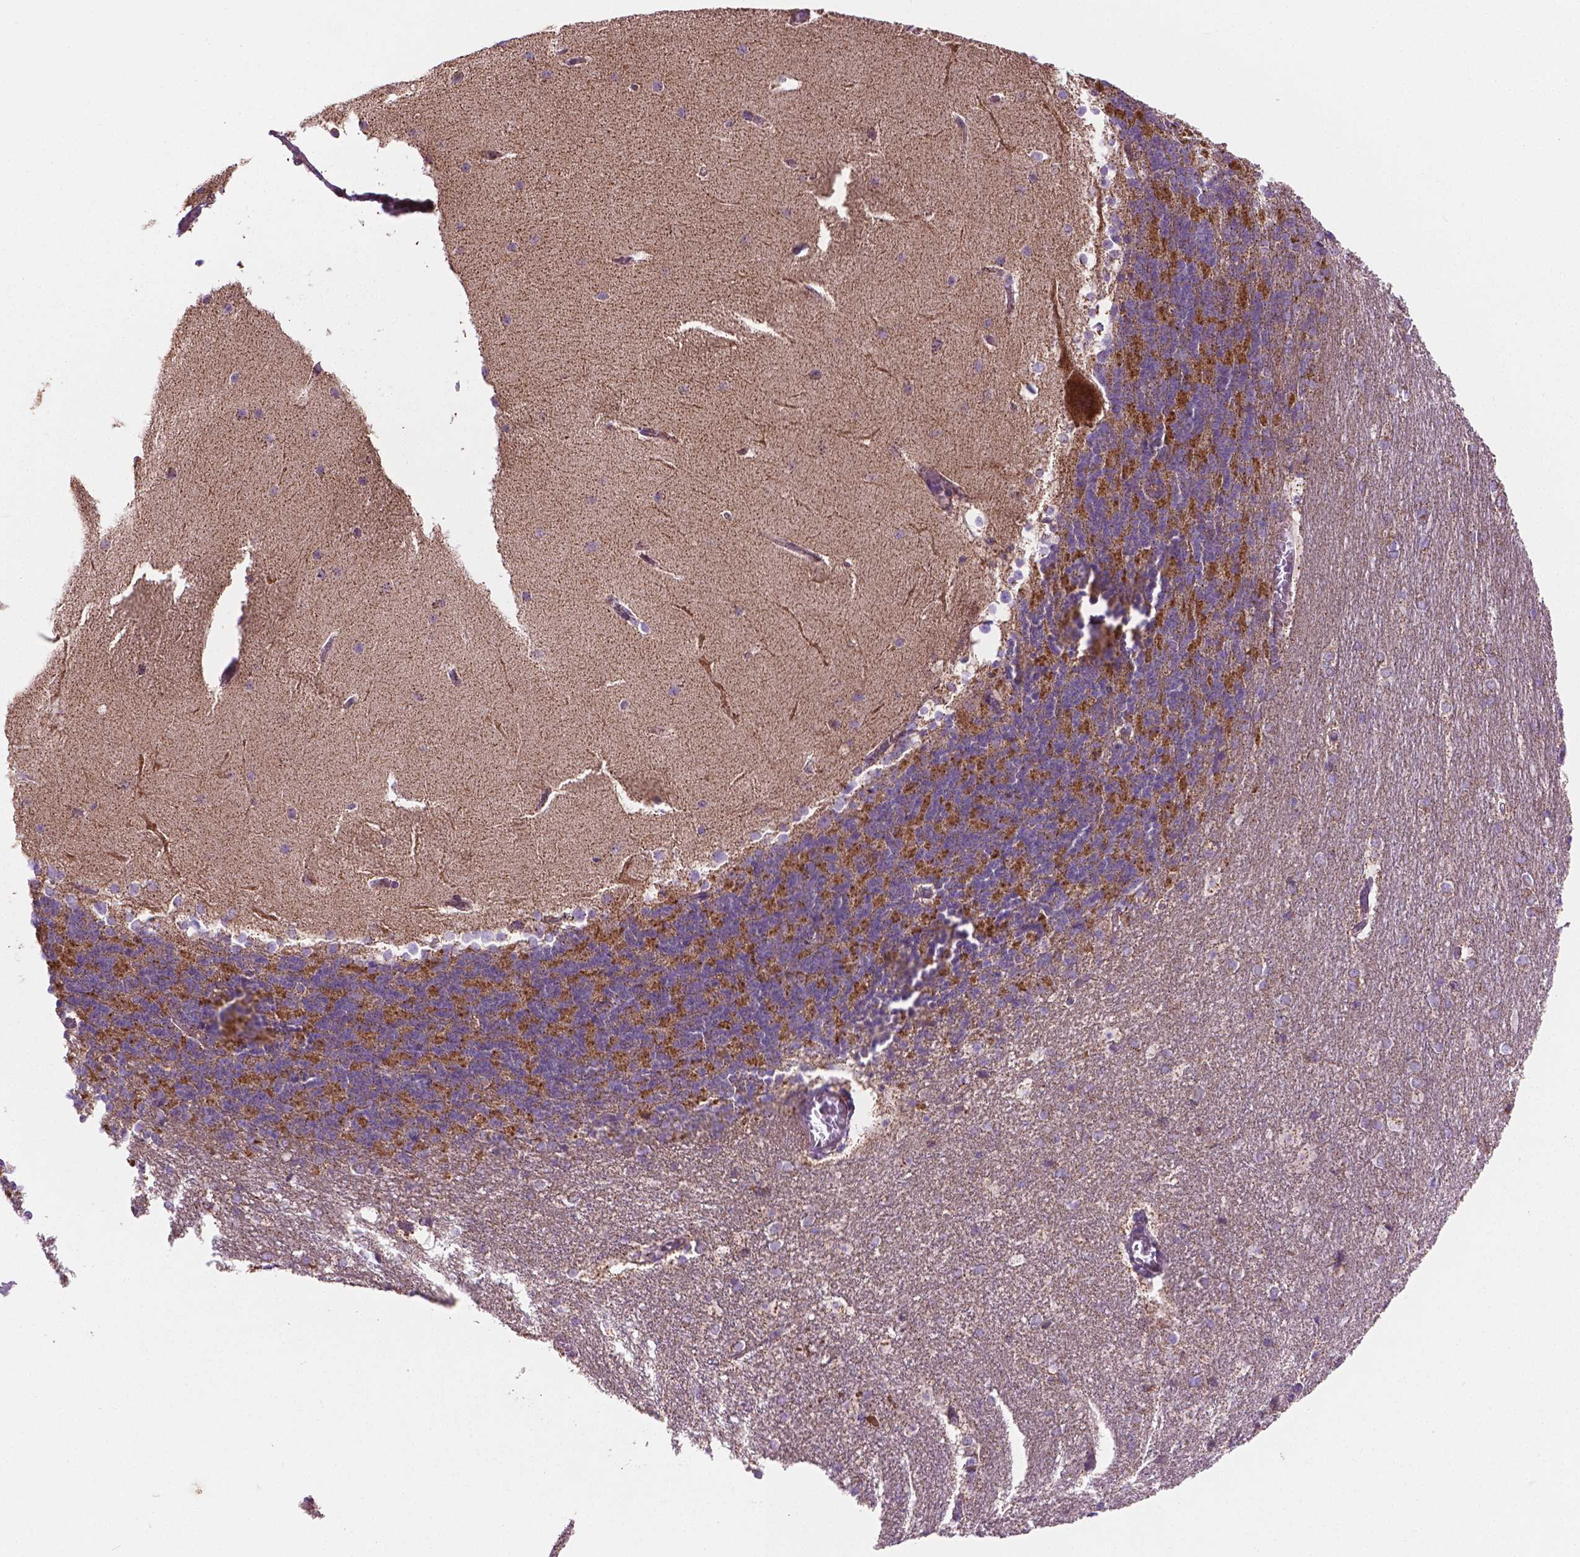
{"staining": {"intensity": "moderate", "quantity": ">75%", "location": "cytoplasmic/membranous"}, "tissue": "cerebellum", "cell_type": "Cells in granular layer", "image_type": "normal", "snomed": [{"axis": "morphology", "description": "Normal tissue, NOS"}, {"axis": "topography", "description": "Cerebellum"}], "caption": "Moderate cytoplasmic/membranous protein positivity is appreciated in approximately >75% of cells in granular layer in cerebellum.", "gene": "PIBF1", "patient": {"sex": "female", "age": 19}}